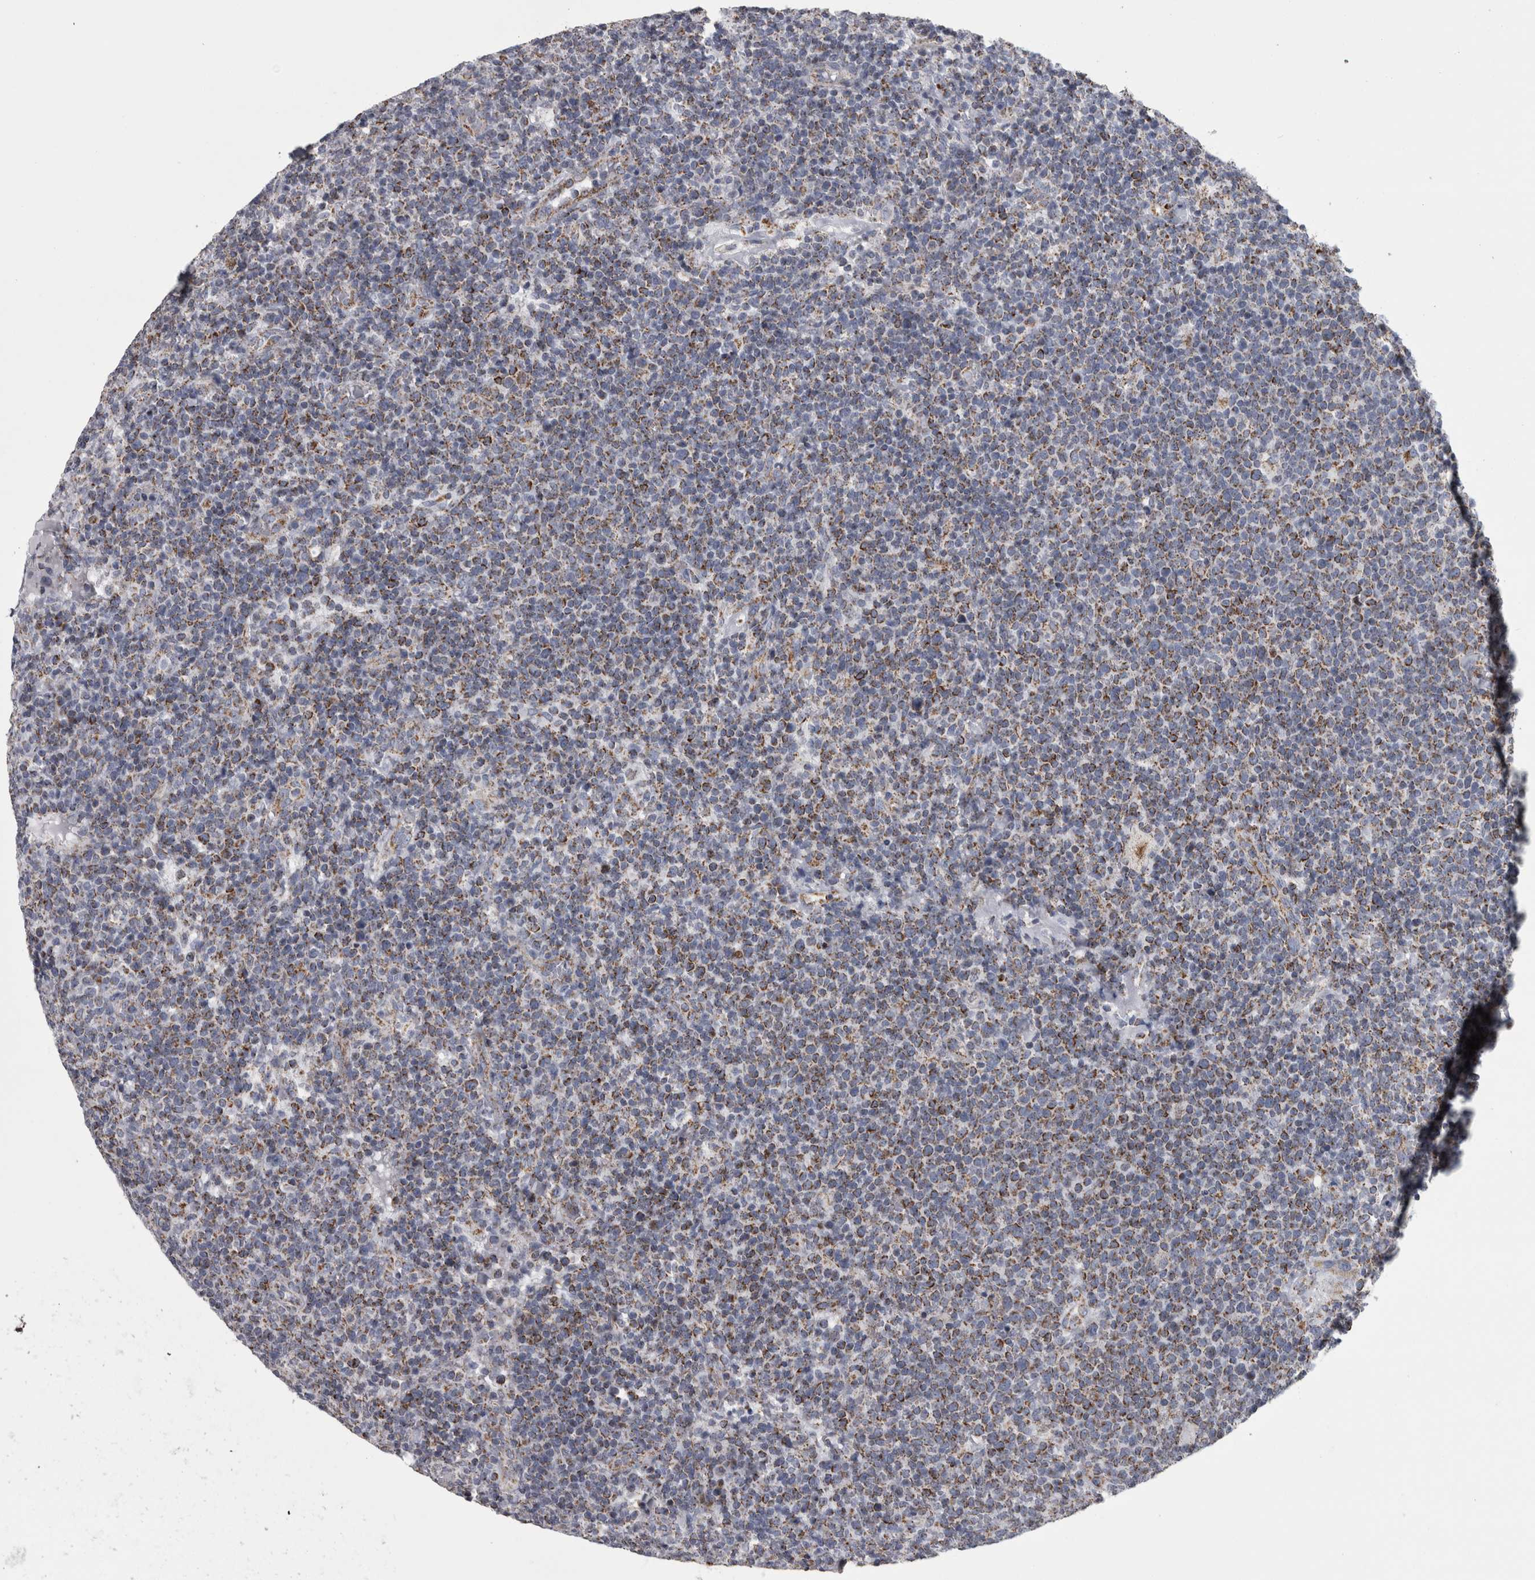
{"staining": {"intensity": "moderate", "quantity": ">75%", "location": "cytoplasmic/membranous"}, "tissue": "lymphoma", "cell_type": "Tumor cells", "image_type": "cancer", "snomed": [{"axis": "morphology", "description": "Malignant lymphoma, non-Hodgkin's type, High grade"}, {"axis": "topography", "description": "Lymph node"}], "caption": "High-grade malignant lymphoma, non-Hodgkin's type stained with DAB IHC demonstrates medium levels of moderate cytoplasmic/membranous expression in about >75% of tumor cells.", "gene": "DBT", "patient": {"sex": "male", "age": 61}}